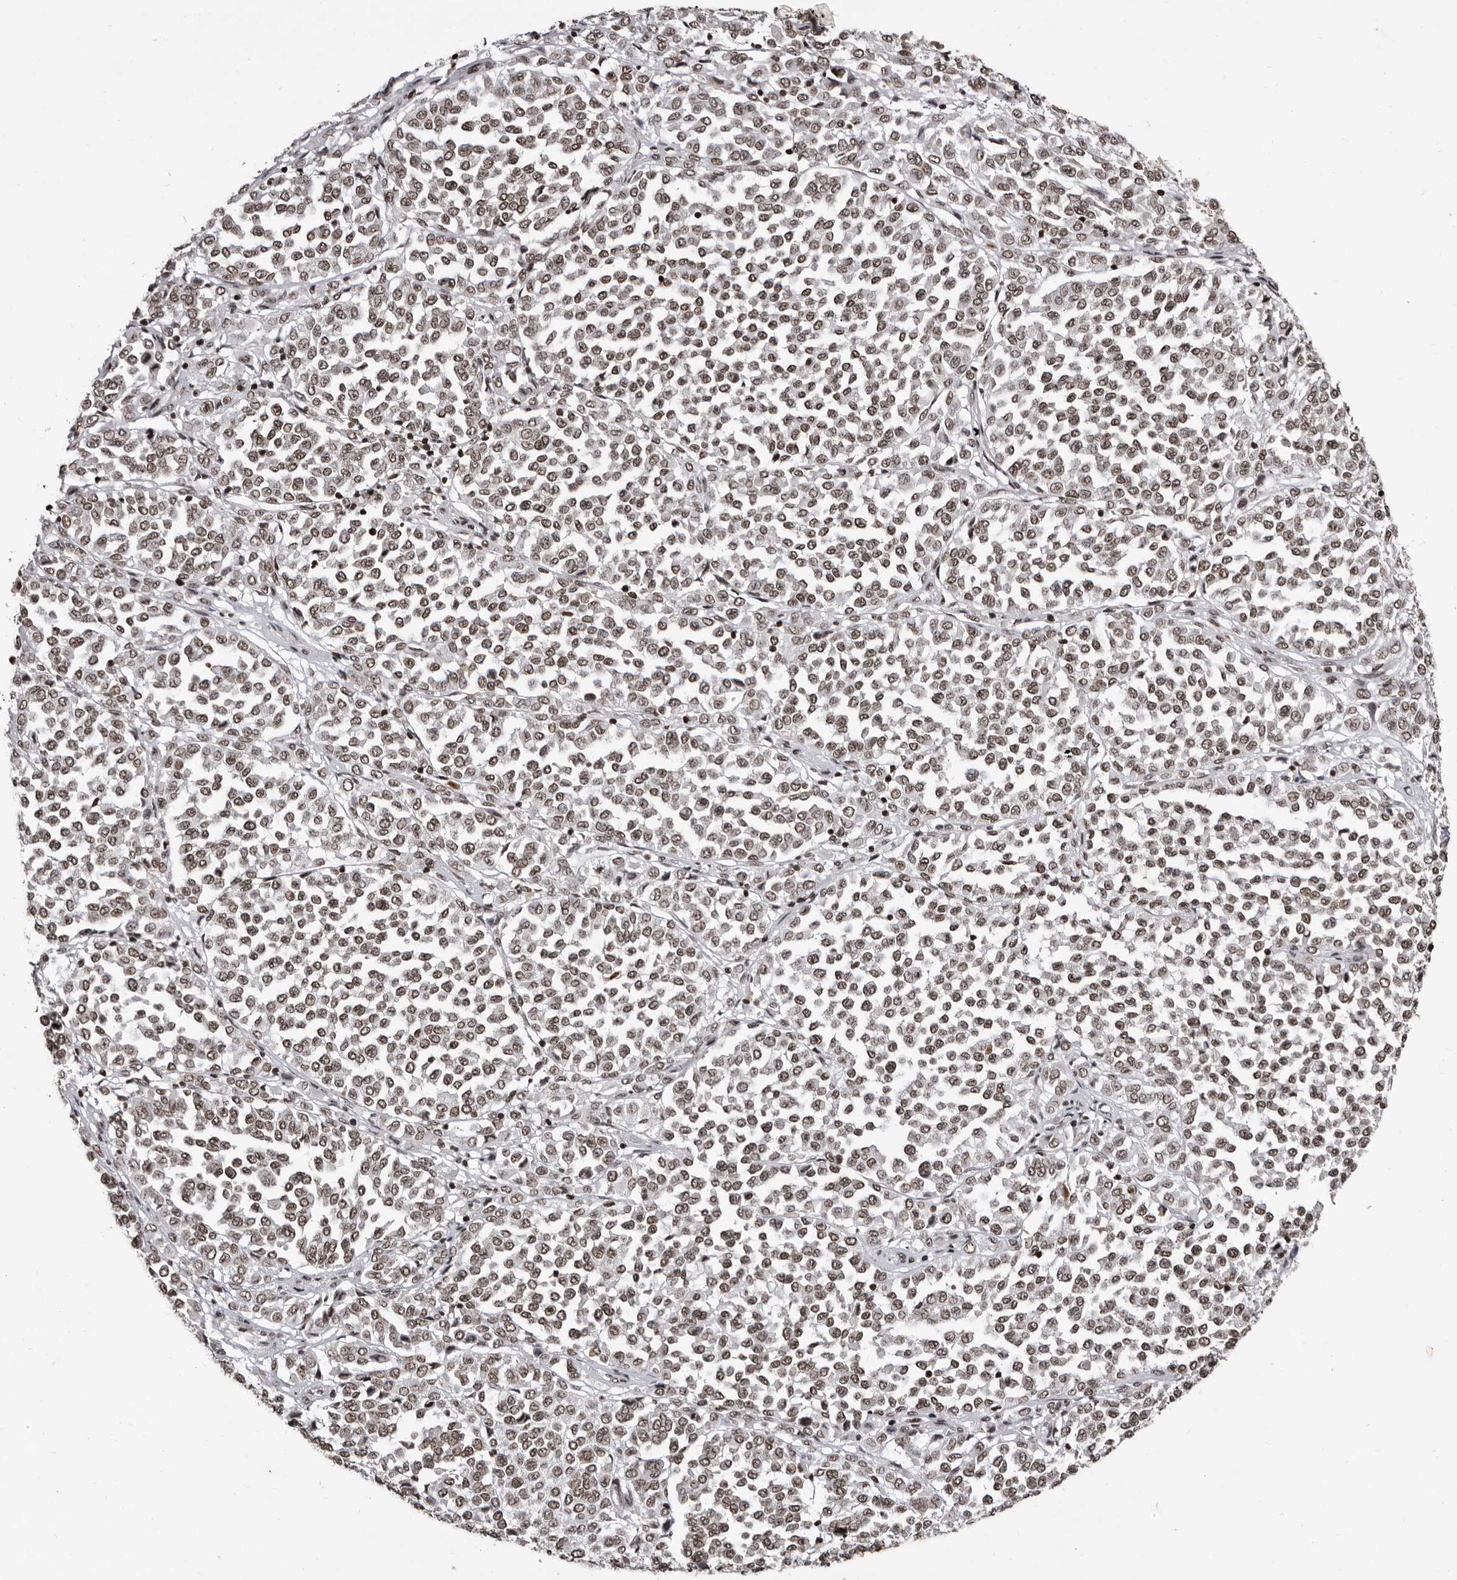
{"staining": {"intensity": "moderate", "quantity": ">75%", "location": "nuclear"}, "tissue": "melanoma", "cell_type": "Tumor cells", "image_type": "cancer", "snomed": [{"axis": "morphology", "description": "Malignant melanoma, Metastatic site"}, {"axis": "topography", "description": "Pancreas"}], "caption": "Immunohistochemical staining of human malignant melanoma (metastatic site) exhibits moderate nuclear protein staining in about >75% of tumor cells.", "gene": "THUMPD1", "patient": {"sex": "female", "age": 30}}